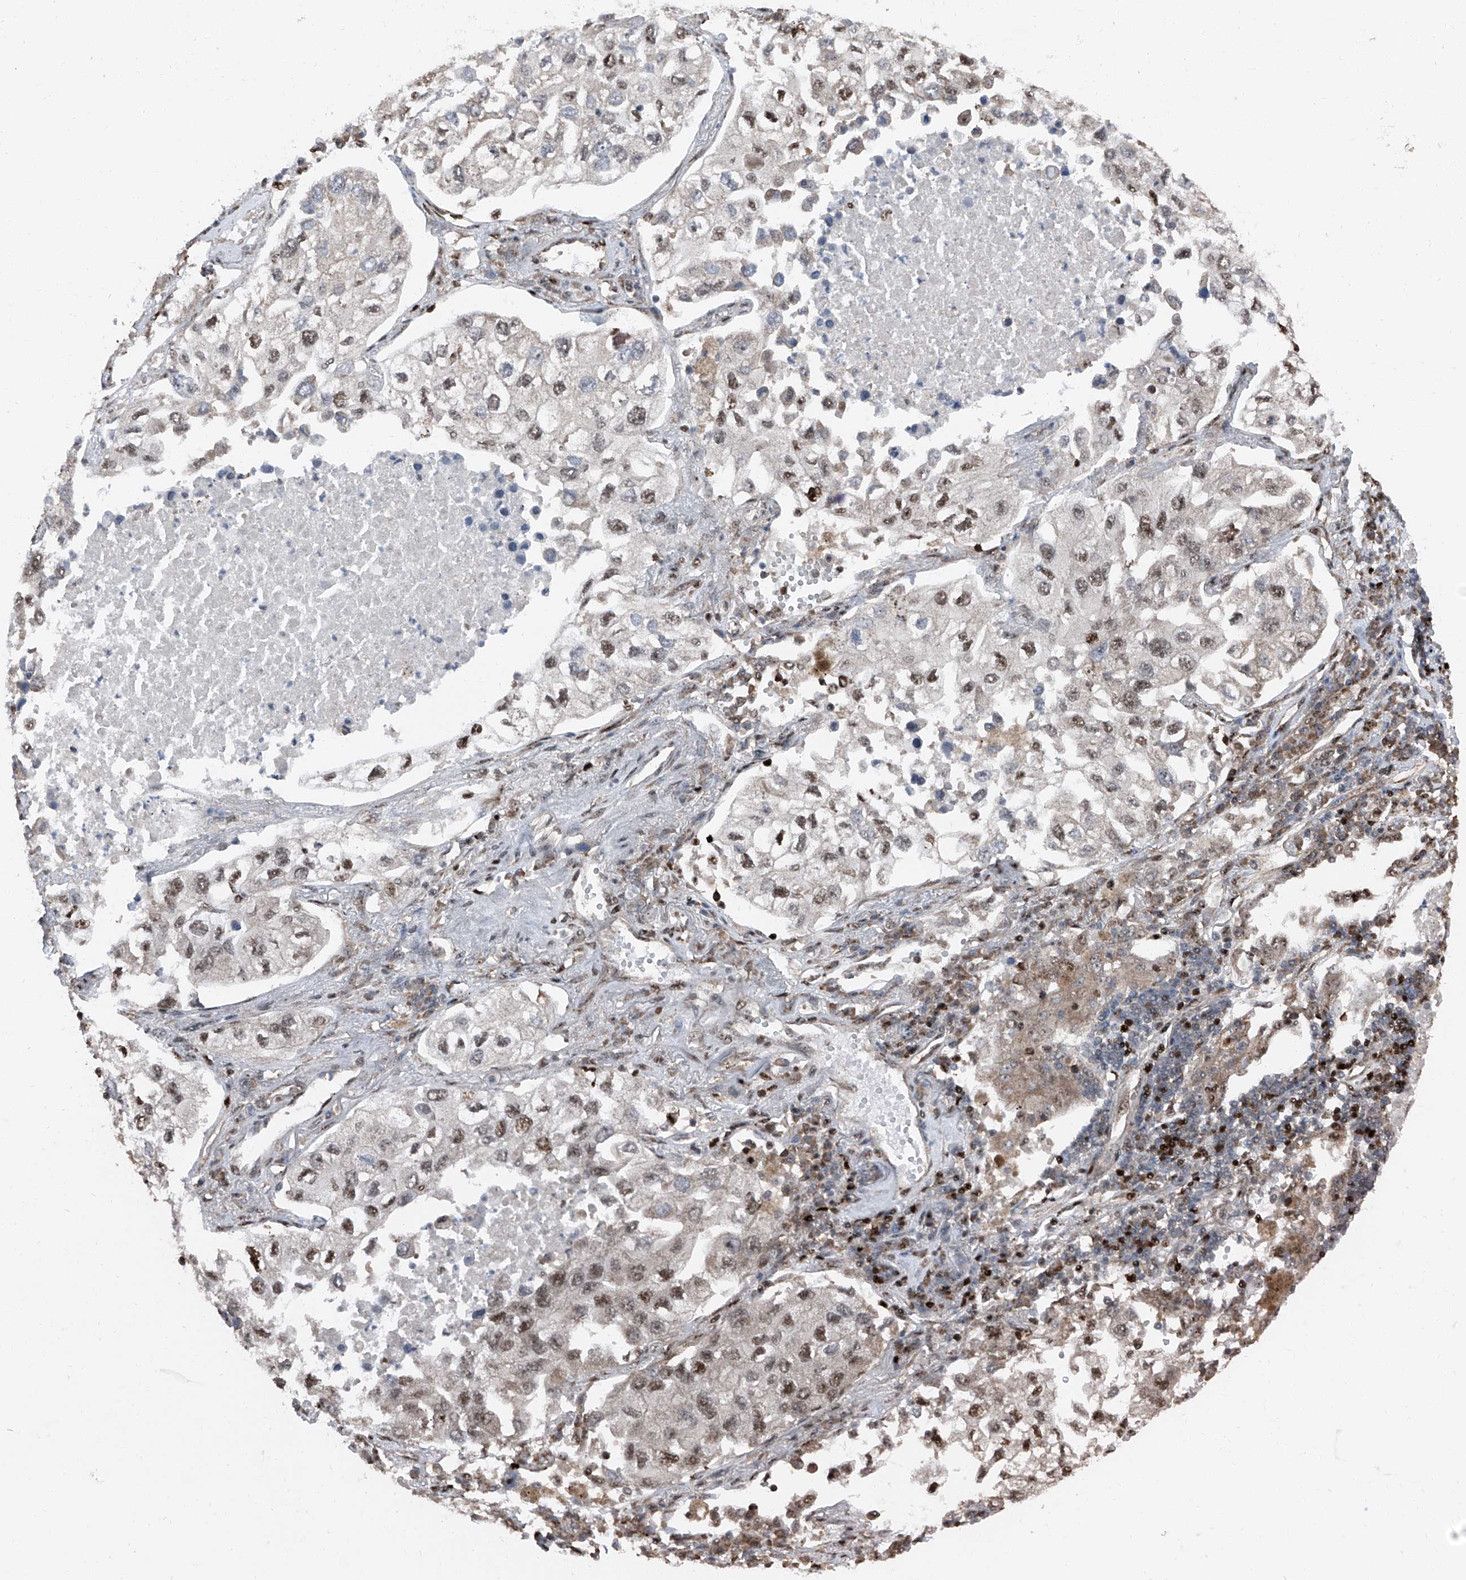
{"staining": {"intensity": "moderate", "quantity": ">75%", "location": "nuclear"}, "tissue": "lung cancer", "cell_type": "Tumor cells", "image_type": "cancer", "snomed": [{"axis": "morphology", "description": "Adenocarcinoma, NOS"}, {"axis": "topography", "description": "Lung"}], "caption": "Immunohistochemical staining of lung adenocarcinoma reveals moderate nuclear protein expression in about >75% of tumor cells.", "gene": "FKBP5", "patient": {"sex": "male", "age": 63}}